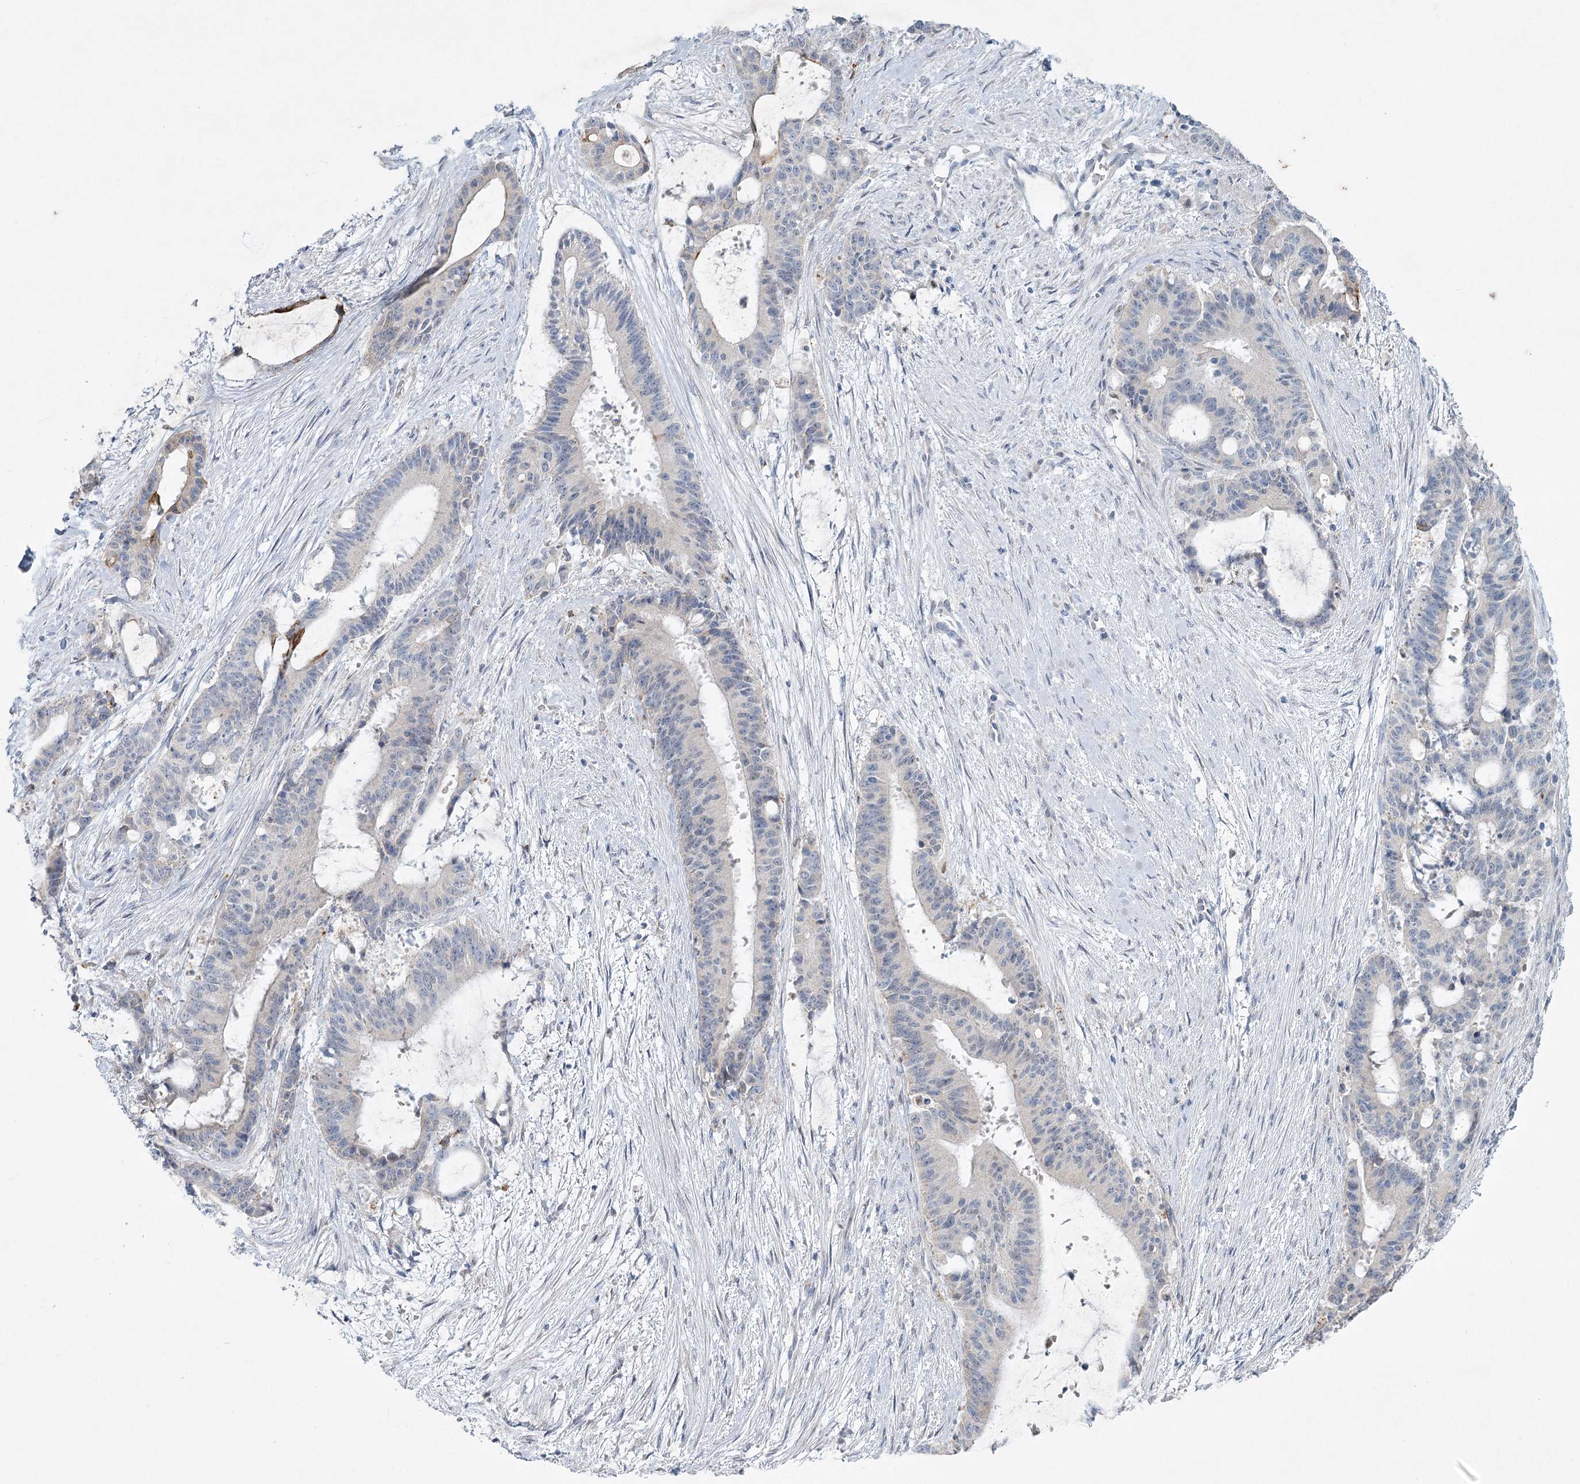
{"staining": {"intensity": "negative", "quantity": "none", "location": "none"}, "tissue": "liver cancer", "cell_type": "Tumor cells", "image_type": "cancer", "snomed": [{"axis": "morphology", "description": "Normal tissue, NOS"}, {"axis": "morphology", "description": "Cholangiocarcinoma"}, {"axis": "topography", "description": "Liver"}, {"axis": "topography", "description": "Peripheral nerve tissue"}], "caption": "Immunohistochemistry image of liver cancer stained for a protein (brown), which reveals no expression in tumor cells.", "gene": "ABITRAM", "patient": {"sex": "female", "age": 73}}